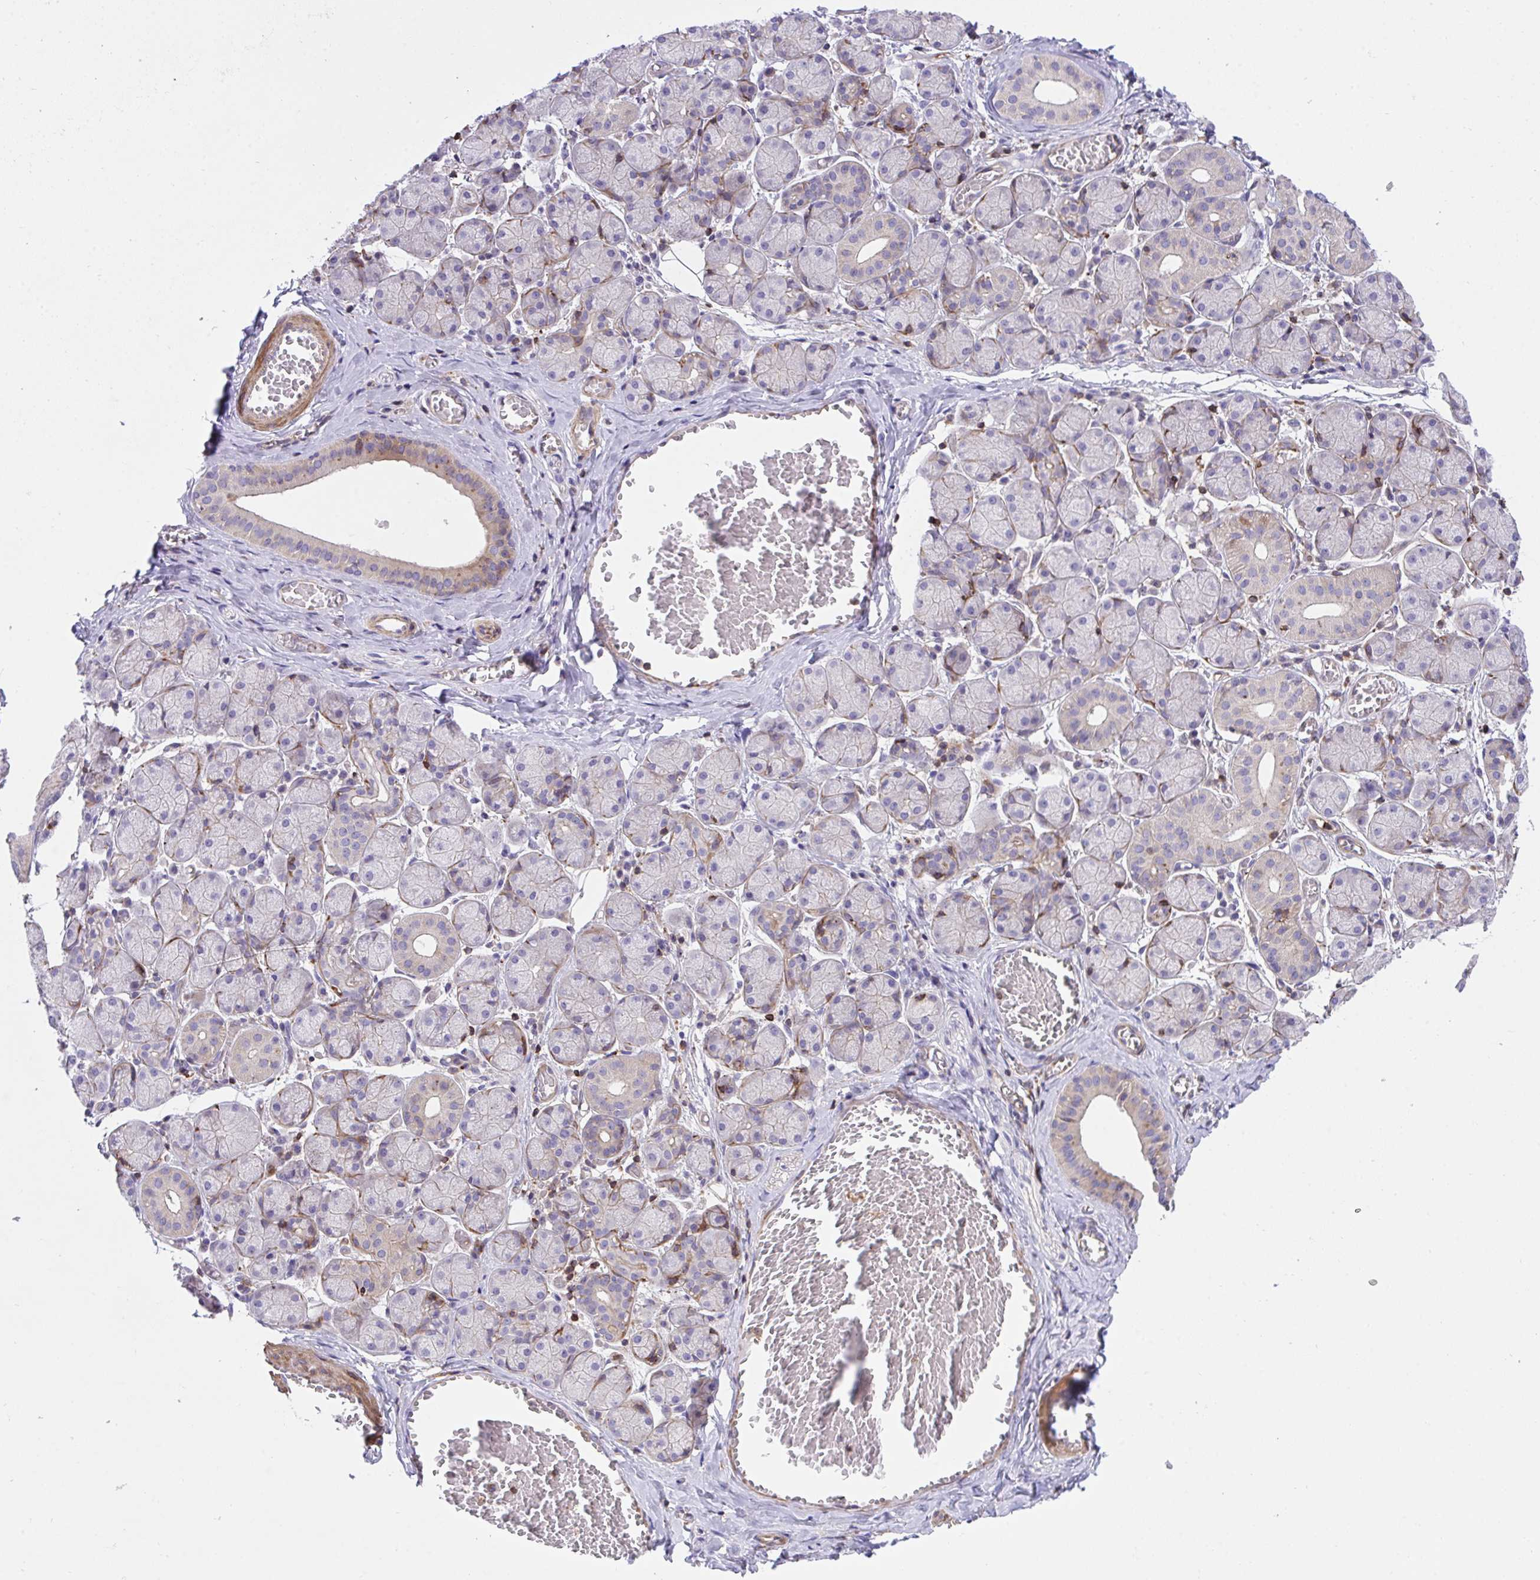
{"staining": {"intensity": "moderate", "quantity": "<25%", "location": "cytoplasmic/membranous"}, "tissue": "salivary gland", "cell_type": "Glandular cells", "image_type": "normal", "snomed": [{"axis": "morphology", "description": "Normal tissue, NOS"}, {"axis": "topography", "description": "Salivary gland"}], "caption": "Human salivary gland stained for a protein (brown) shows moderate cytoplasmic/membranous positive expression in approximately <25% of glandular cells.", "gene": "PPIH", "patient": {"sex": "female", "age": 24}}